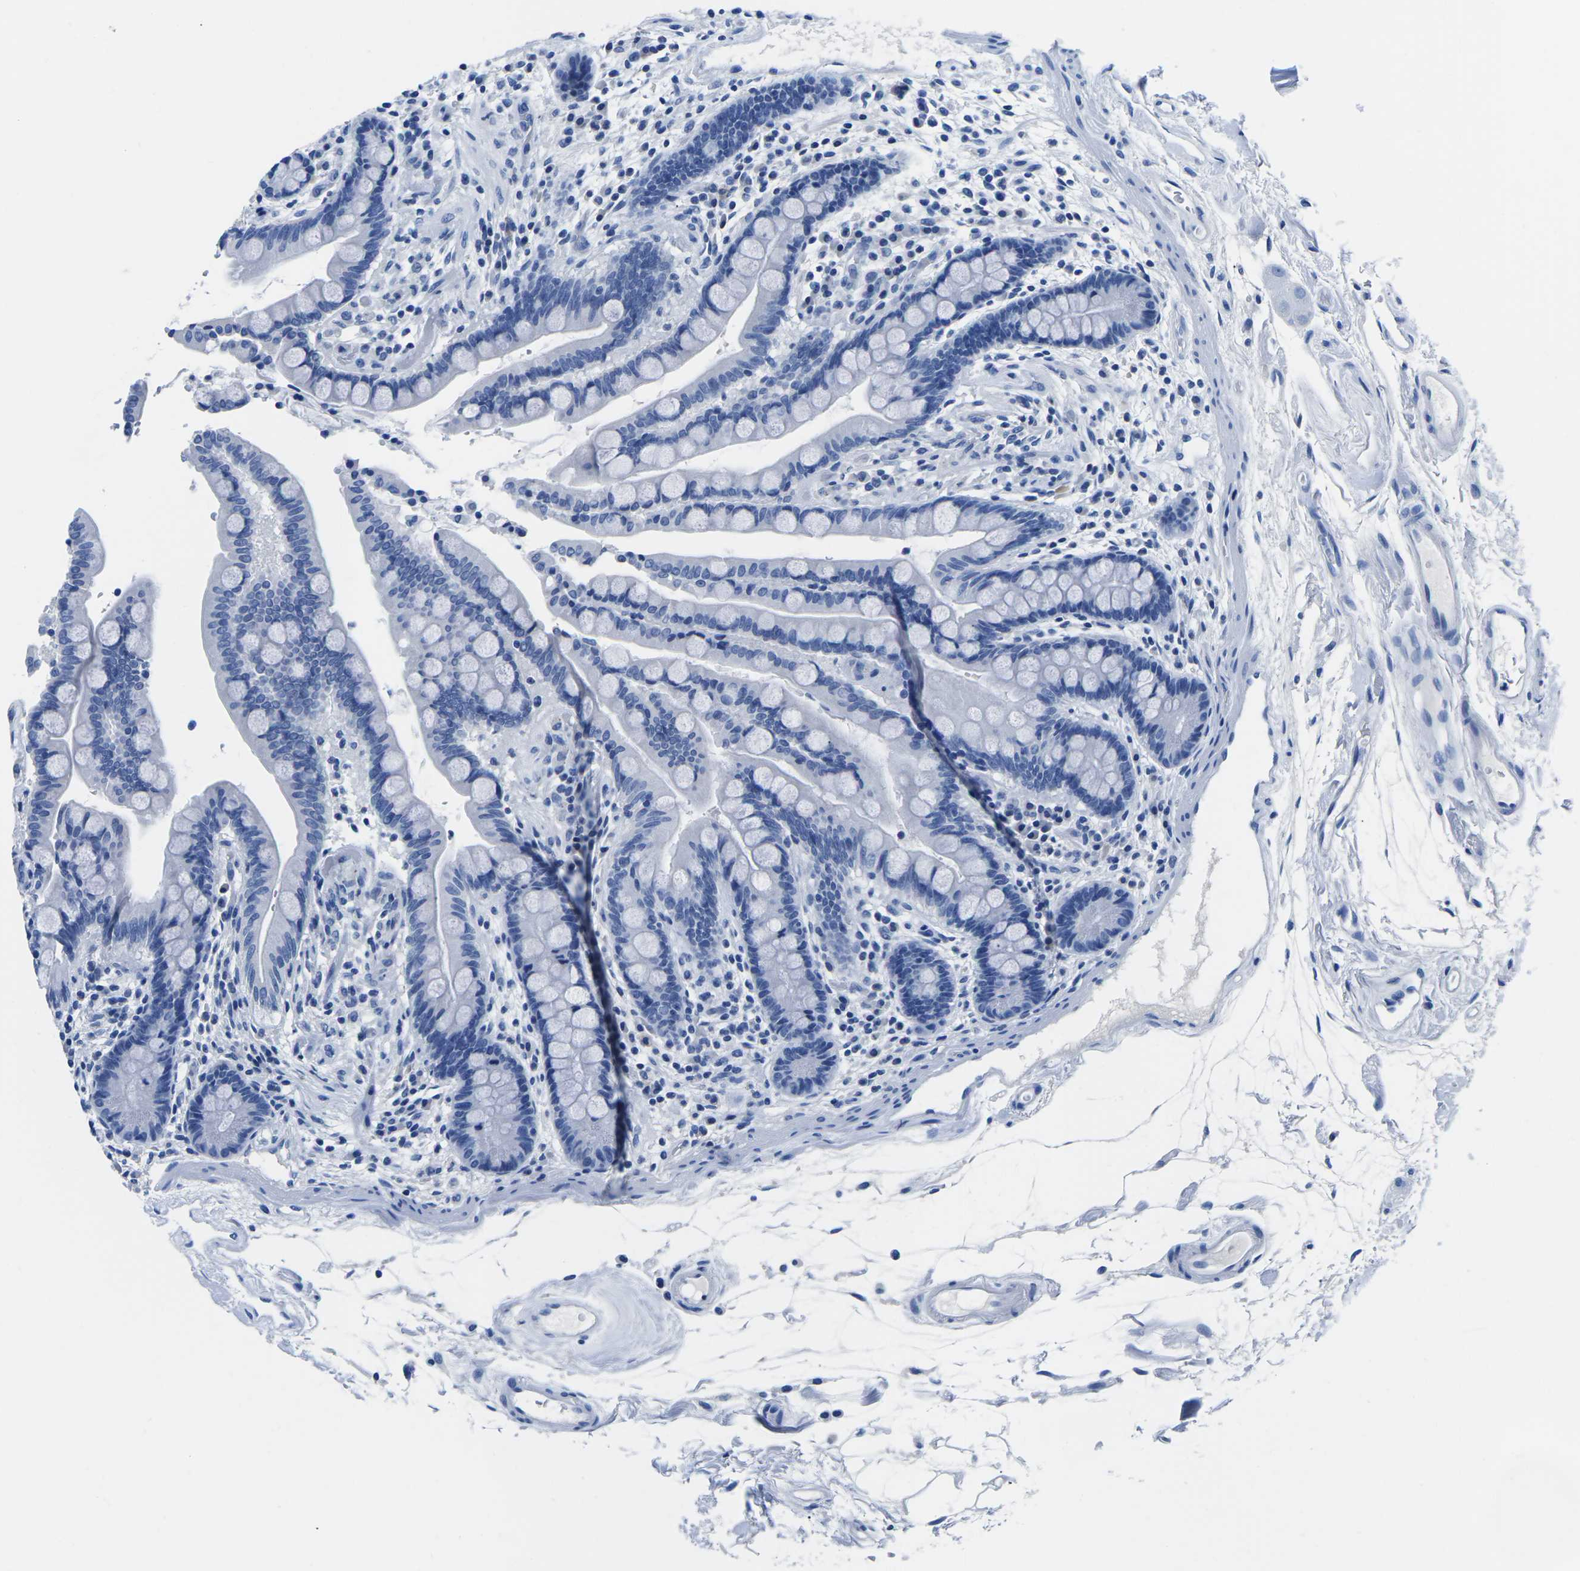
{"staining": {"intensity": "negative", "quantity": "none", "location": "none"}, "tissue": "colon", "cell_type": "Endothelial cells", "image_type": "normal", "snomed": [{"axis": "morphology", "description": "Normal tissue, NOS"}, {"axis": "topography", "description": "Colon"}], "caption": "The immunohistochemistry (IHC) photomicrograph has no significant positivity in endothelial cells of colon. (Brightfield microscopy of DAB immunohistochemistry (IHC) at high magnification).", "gene": "CYP1A2", "patient": {"sex": "male", "age": 73}}